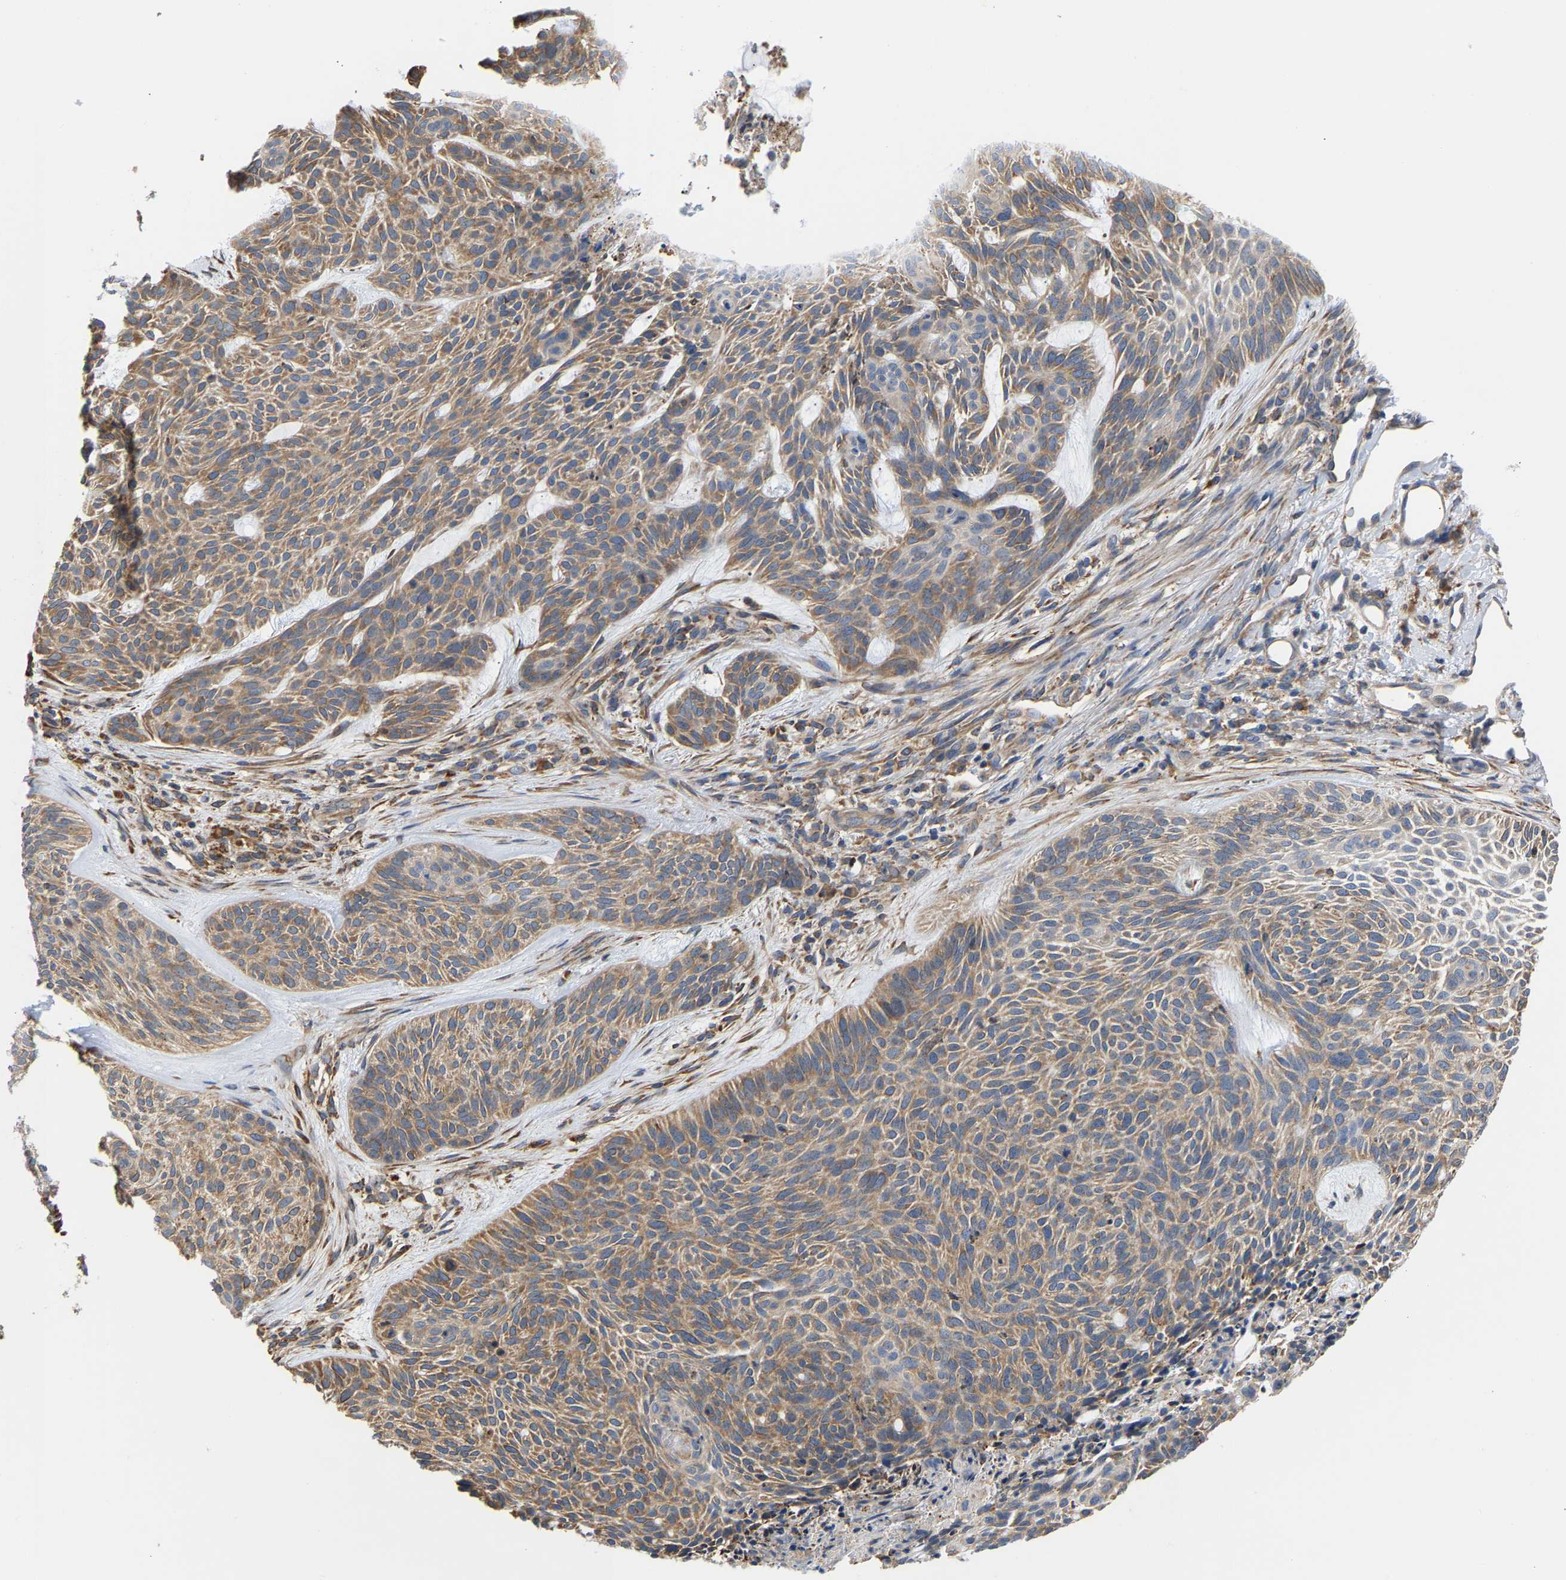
{"staining": {"intensity": "moderate", "quantity": ">75%", "location": "cytoplasmic/membranous"}, "tissue": "skin cancer", "cell_type": "Tumor cells", "image_type": "cancer", "snomed": [{"axis": "morphology", "description": "Basal cell carcinoma"}, {"axis": "topography", "description": "Skin"}], "caption": "This histopathology image displays immunohistochemistry staining of skin cancer (basal cell carcinoma), with medium moderate cytoplasmic/membranous staining in about >75% of tumor cells.", "gene": "ARAP1", "patient": {"sex": "male", "age": 55}}